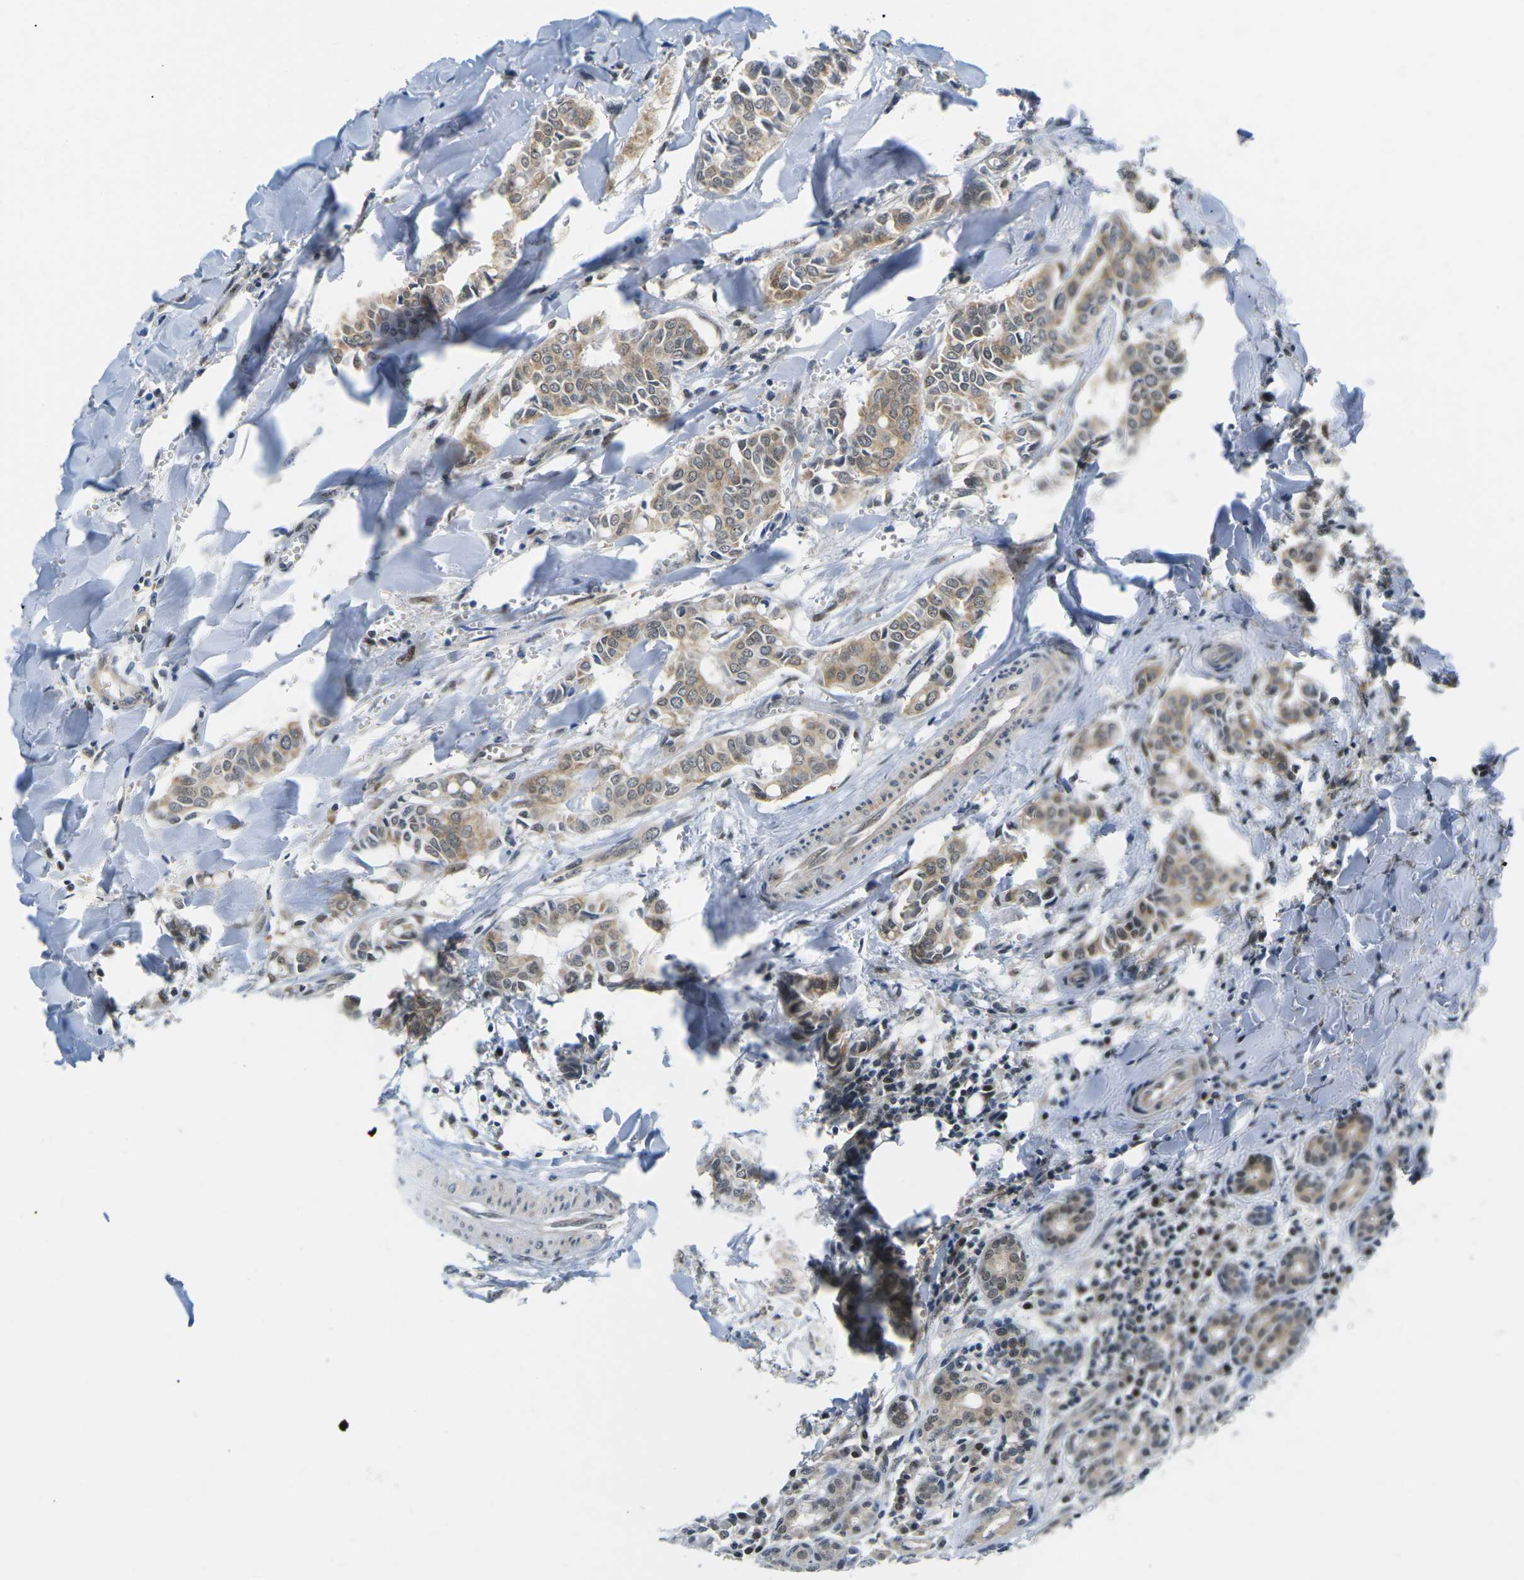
{"staining": {"intensity": "moderate", "quantity": ">75%", "location": "cytoplasmic/membranous,nuclear"}, "tissue": "head and neck cancer", "cell_type": "Tumor cells", "image_type": "cancer", "snomed": [{"axis": "morphology", "description": "Adenocarcinoma, NOS"}, {"axis": "topography", "description": "Salivary gland"}, {"axis": "topography", "description": "Head-Neck"}], "caption": "Immunohistochemistry histopathology image of human head and neck cancer (adenocarcinoma) stained for a protein (brown), which shows medium levels of moderate cytoplasmic/membranous and nuclear positivity in approximately >75% of tumor cells.", "gene": "UBA7", "patient": {"sex": "female", "age": 59}}